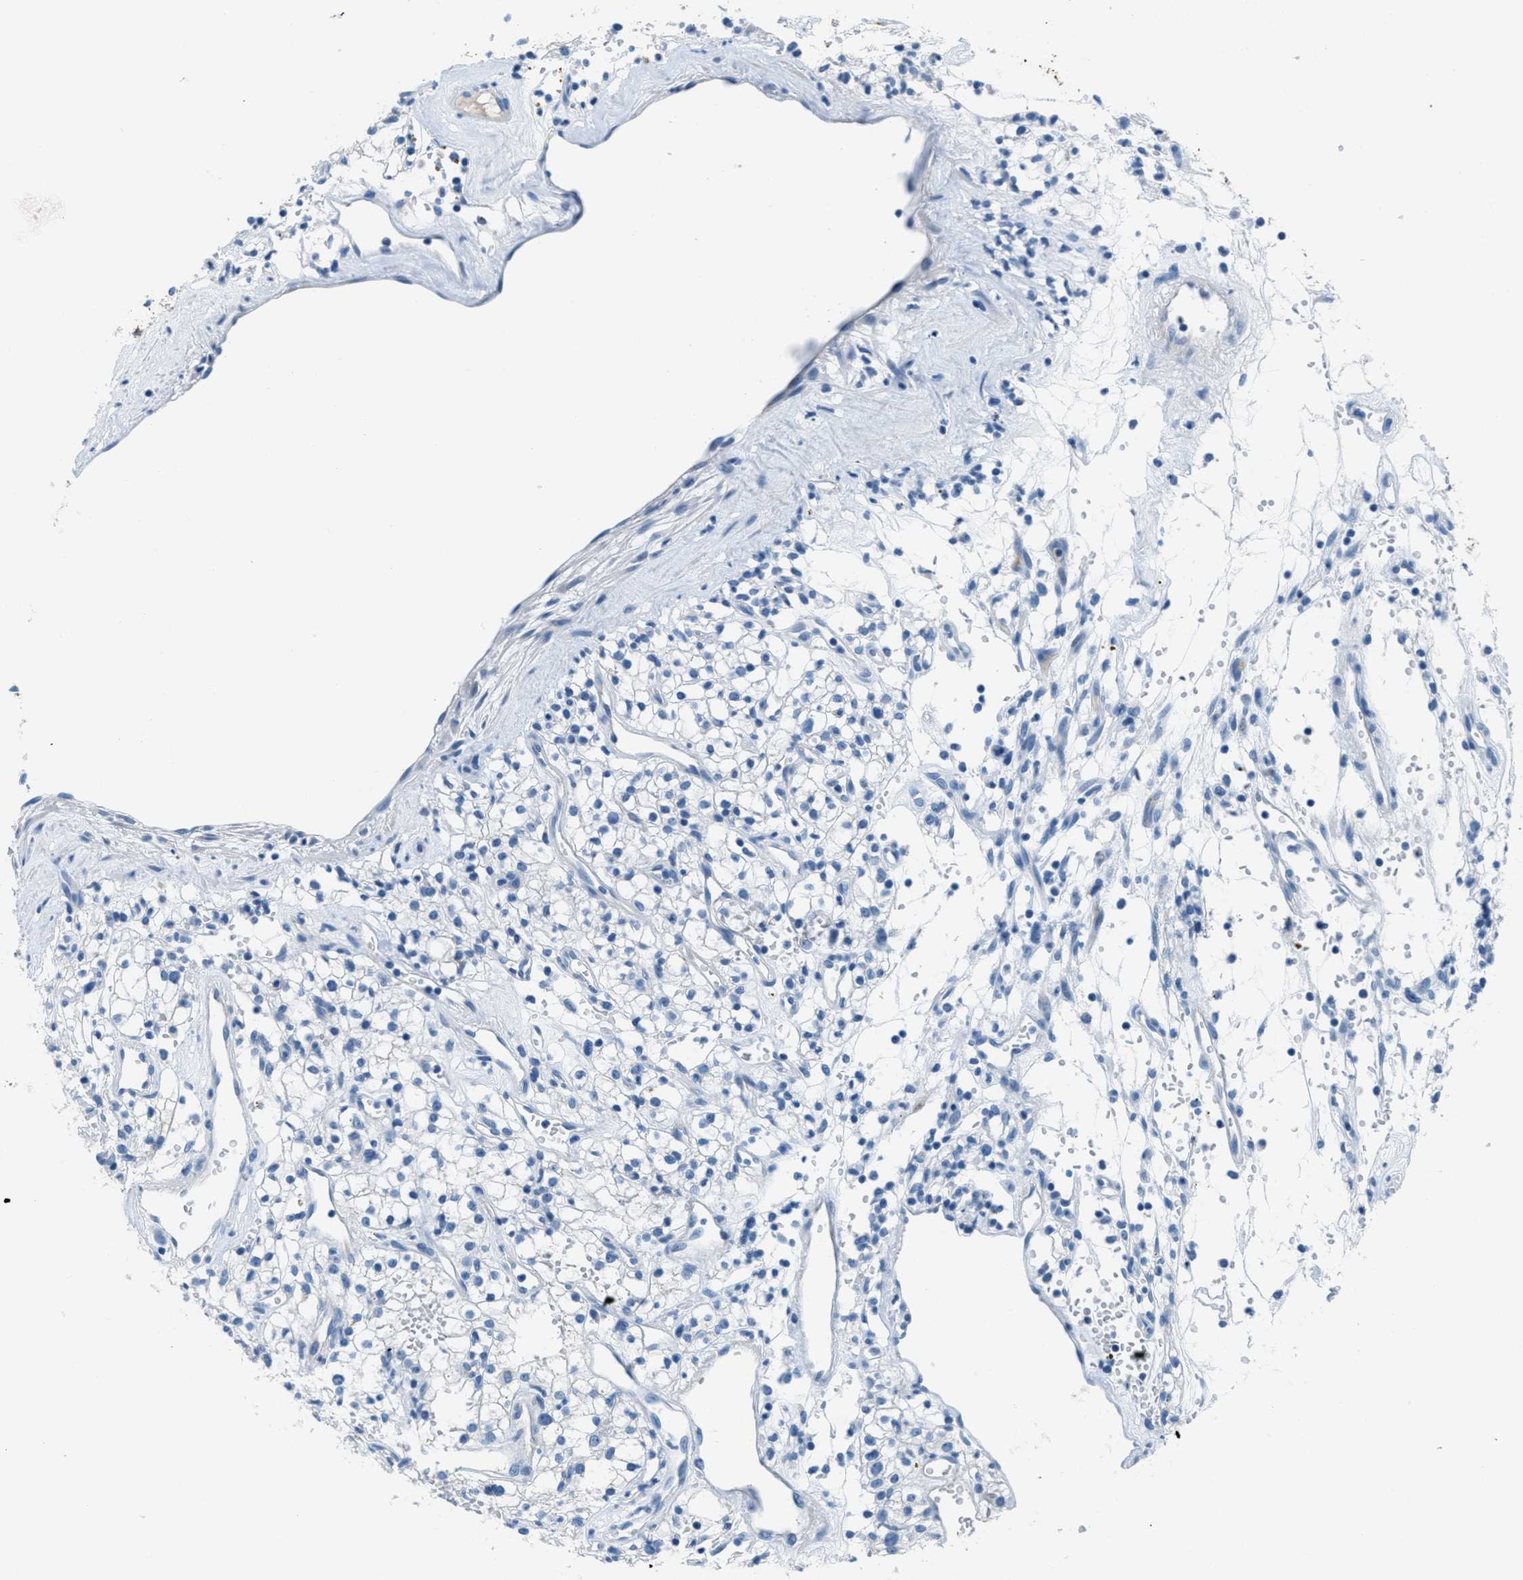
{"staining": {"intensity": "negative", "quantity": "none", "location": "none"}, "tissue": "renal cancer", "cell_type": "Tumor cells", "image_type": "cancer", "snomed": [{"axis": "morphology", "description": "Adenocarcinoma, NOS"}, {"axis": "topography", "description": "Kidney"}], "caption": "Tumor cells are negative for brown protein staining in renal cancer (adenocarcinoma).", "gene": "MGARP", "patient": {"sex": "male", "age": 59}}